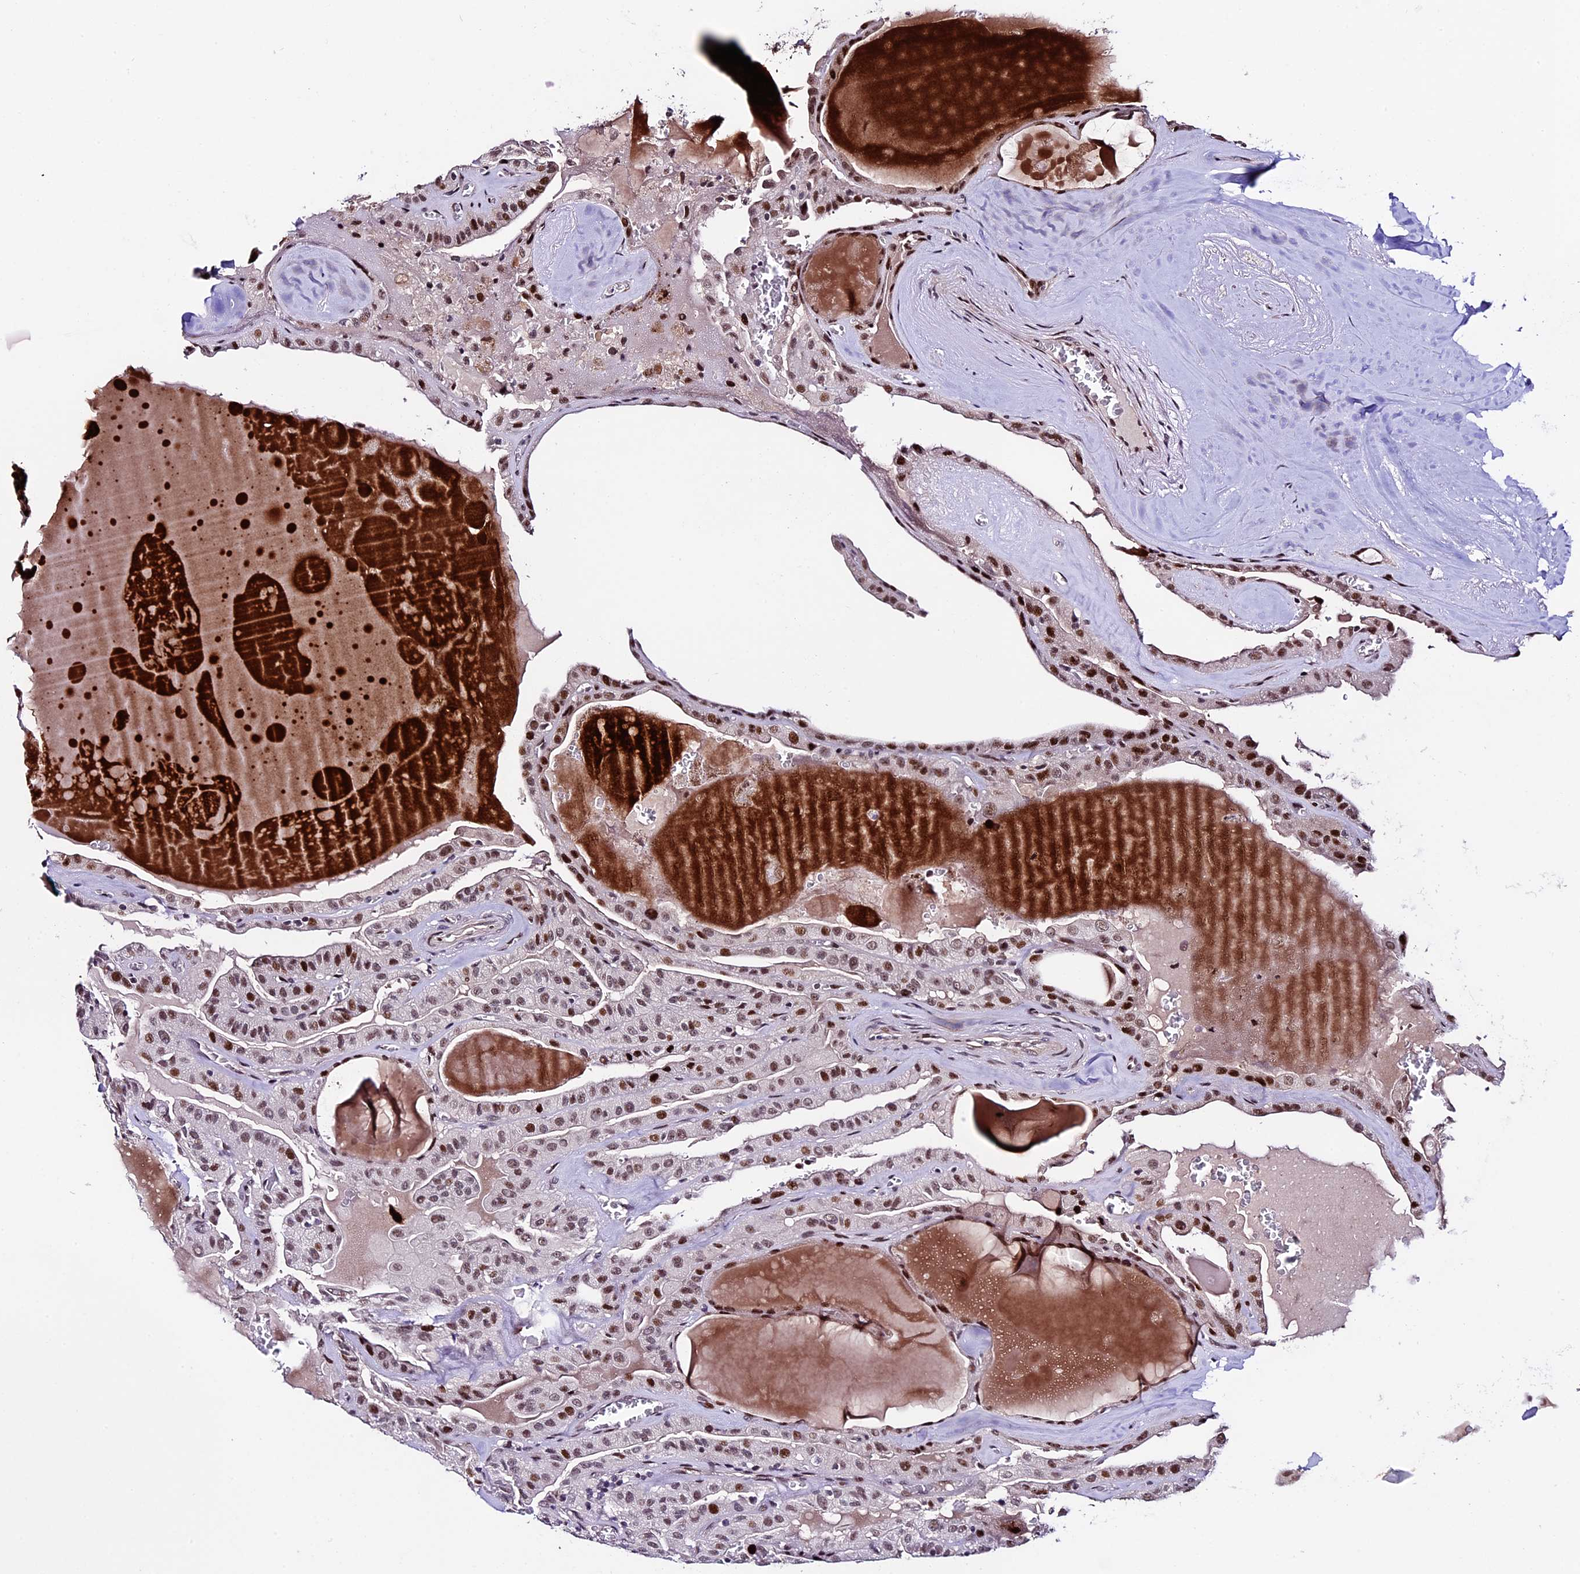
{"staining": {"intensity": "moderate", "quantity": ">75%", "location": "nuclear"}, "tissue": "thyroid cancer", "cell_type": "Tumor cells", "image_type": "cancer", "snomed": [{"axis": "morphology", "description": "Papillary adenocarcinoma, NOS"}, {"axis": "topography", "description": "Thyroid gland"}], "caption": "High-power microscopy captured an immunohistochemistry (IHC) micrograph of thyroid cancer, revealing moderate nuclear positivity in approximately >75% of tumor cells.", "gene": "TCP11L2", "patient": {"sex": "male", "age": 52}}